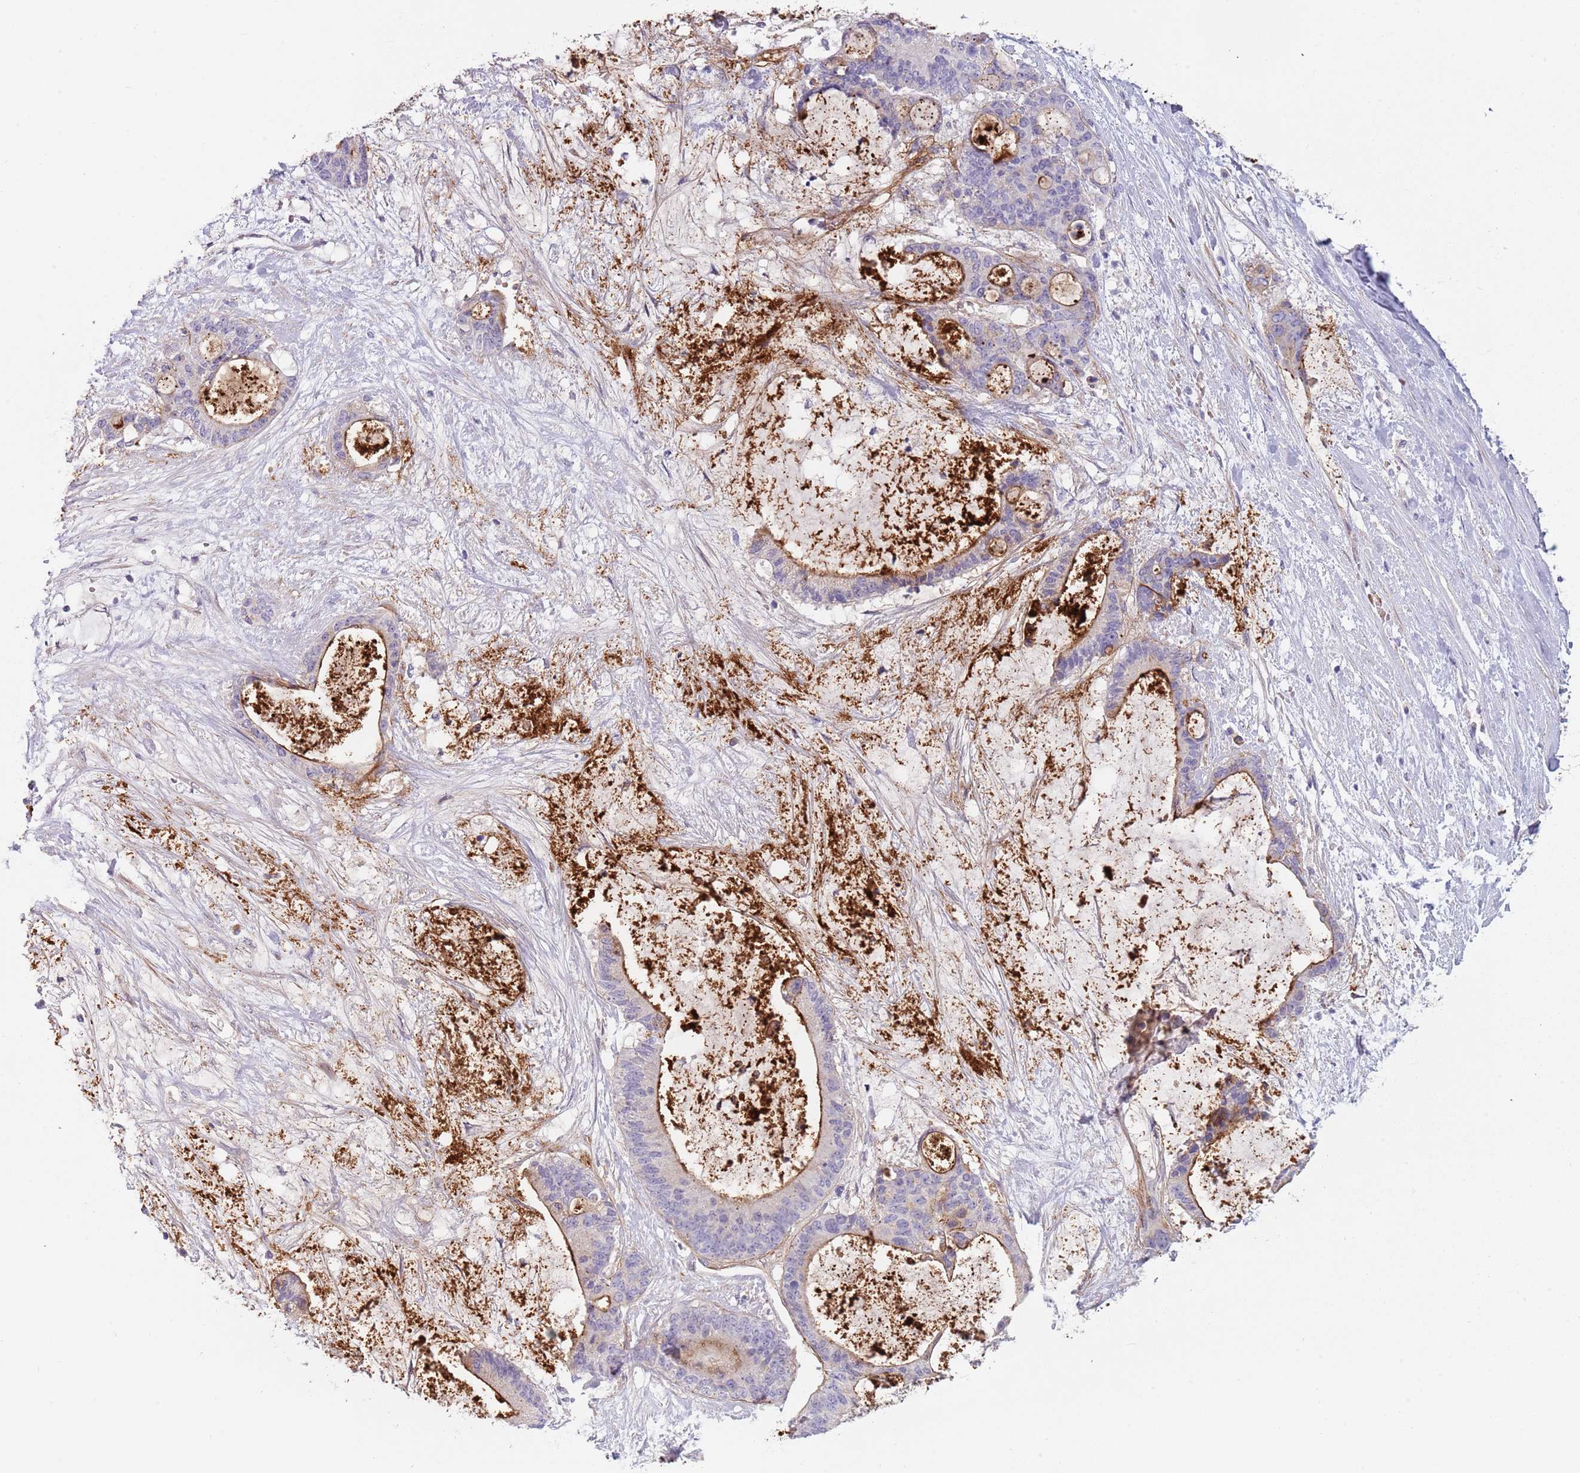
{"staining": {"intensity": "moderate", "quantity": "<25%", "location": "cytoplasmic/membranous"}, "tissue": "liver cancer", "cell_type": "Tumor cells", "image_type": "cancer", "snomed": [{"axis": "morphology", "description": "Normal tissue, NOS"}, {"axis": "morphology", "description": "Cholangiocarcinoma"}, {"axis": "topography", "description": "Liver"}, {"axis": "topography", "description": "Peripheral nerve tissue"}], "caption": "High-magnification brightfield microscopy of liver cancer stained with DAB (brown) and counterstained with hematoxylin (blue). tumor cells exhibit moderate cytoplasmic/membranous positivity is appreciated in about<25% of cells.", "gene": "TINAGL1", "patient": {"sex": "female", "age": 73}}